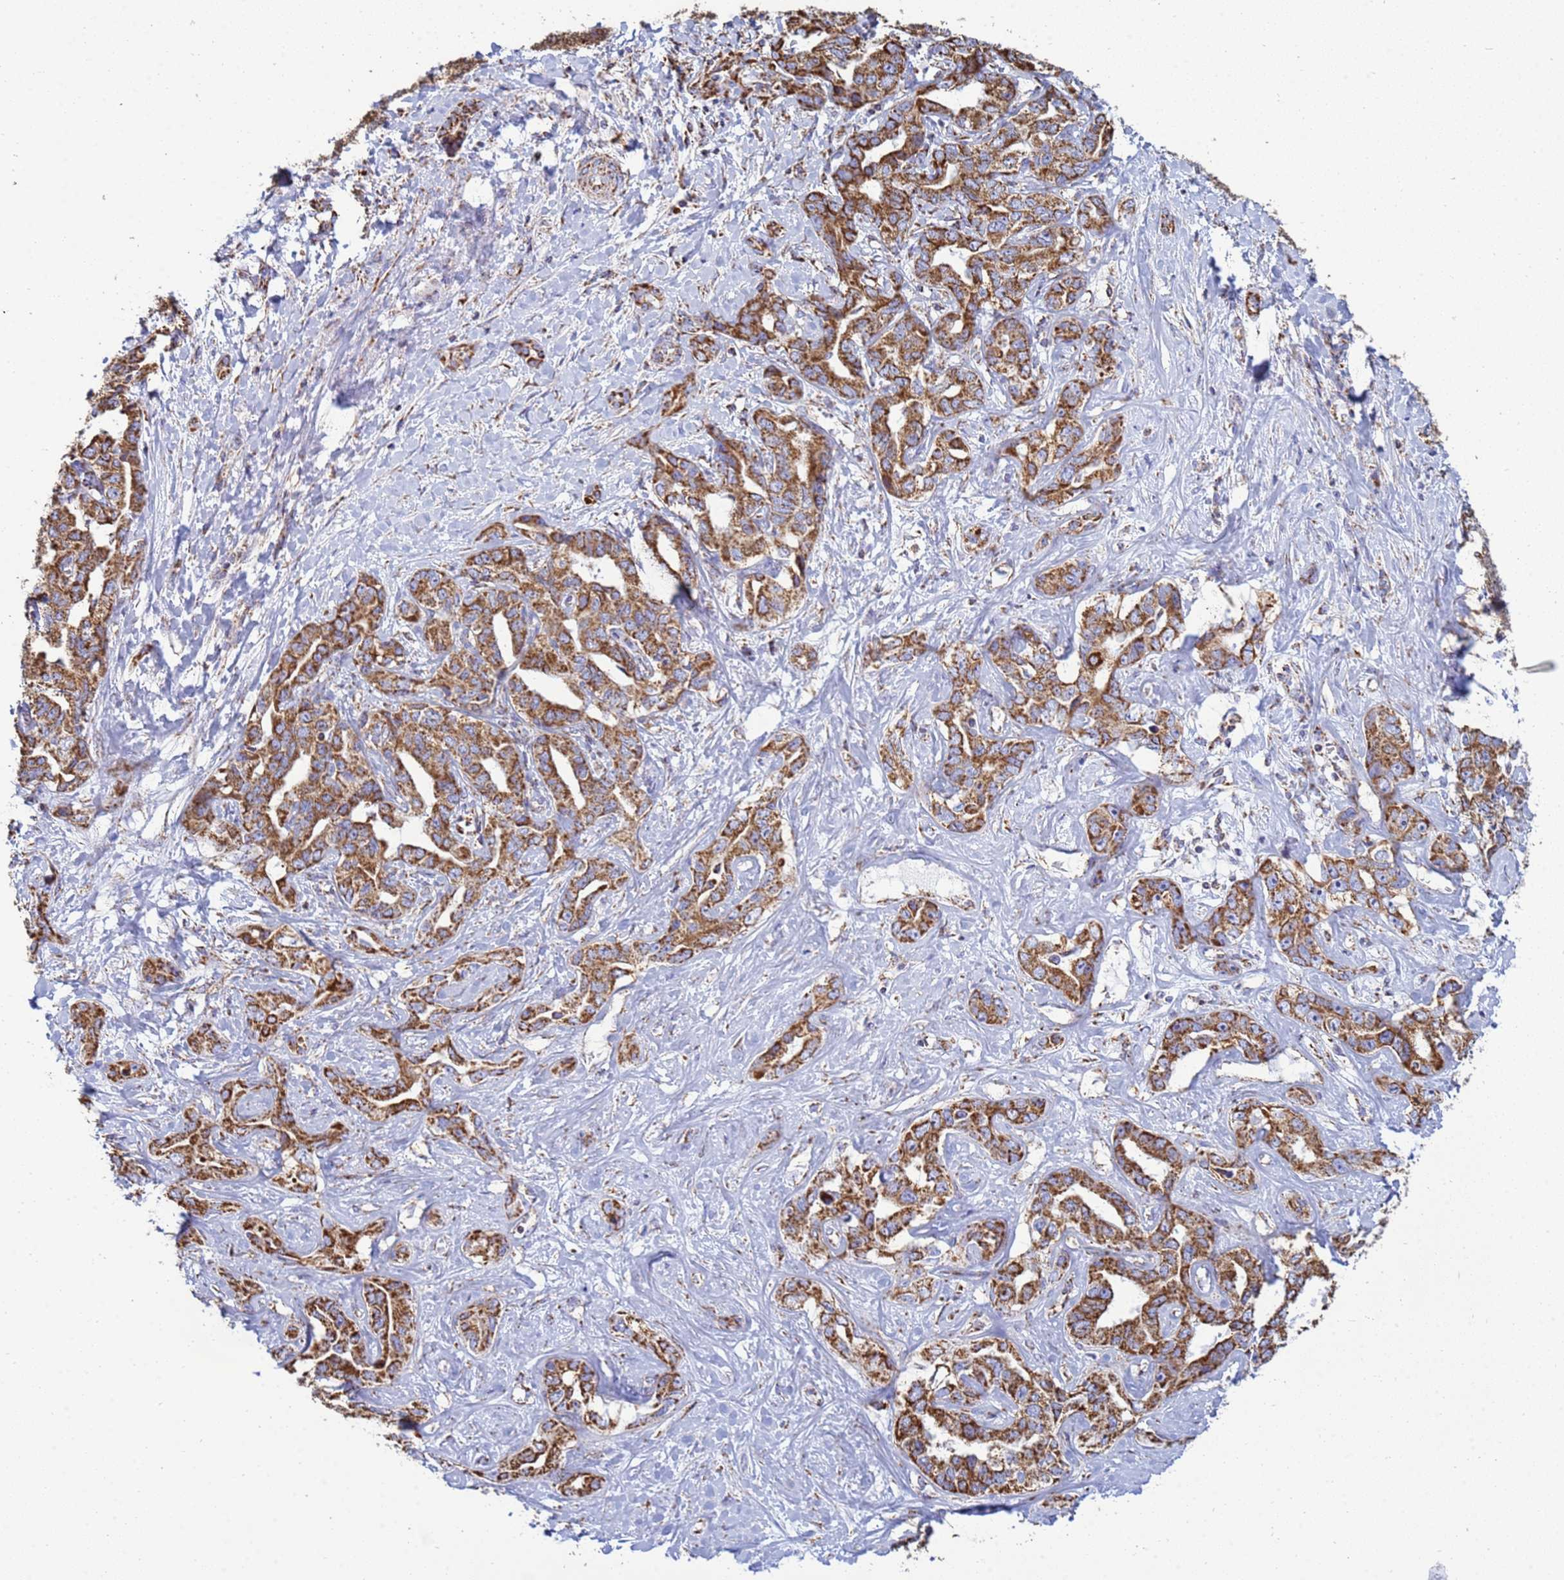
{"staining": {"intensity": "strong", "quantity": ">75%", "location": "cytoplasmic/membranous"}, "tissue": "liver cancer", "cell_type": "Tumor cells", "image_type": "cancer", "snomed": [{"axis": "morphology", "description": "Cholangiocarcinoma"}, {"axis": "topography", "description": "Liver"}], "caption": "A brown stain highlights strong cytoplasmic/membranous expression of a protein in cholangiocarcinoma (liver) tumor cells. The protein is stained brown, and the nuclei are stained in blue (DAB IHC with brightfield microscopy, high magnification).", "gene": "COQ4", "patient": {"sex": "male", "age": 59}}